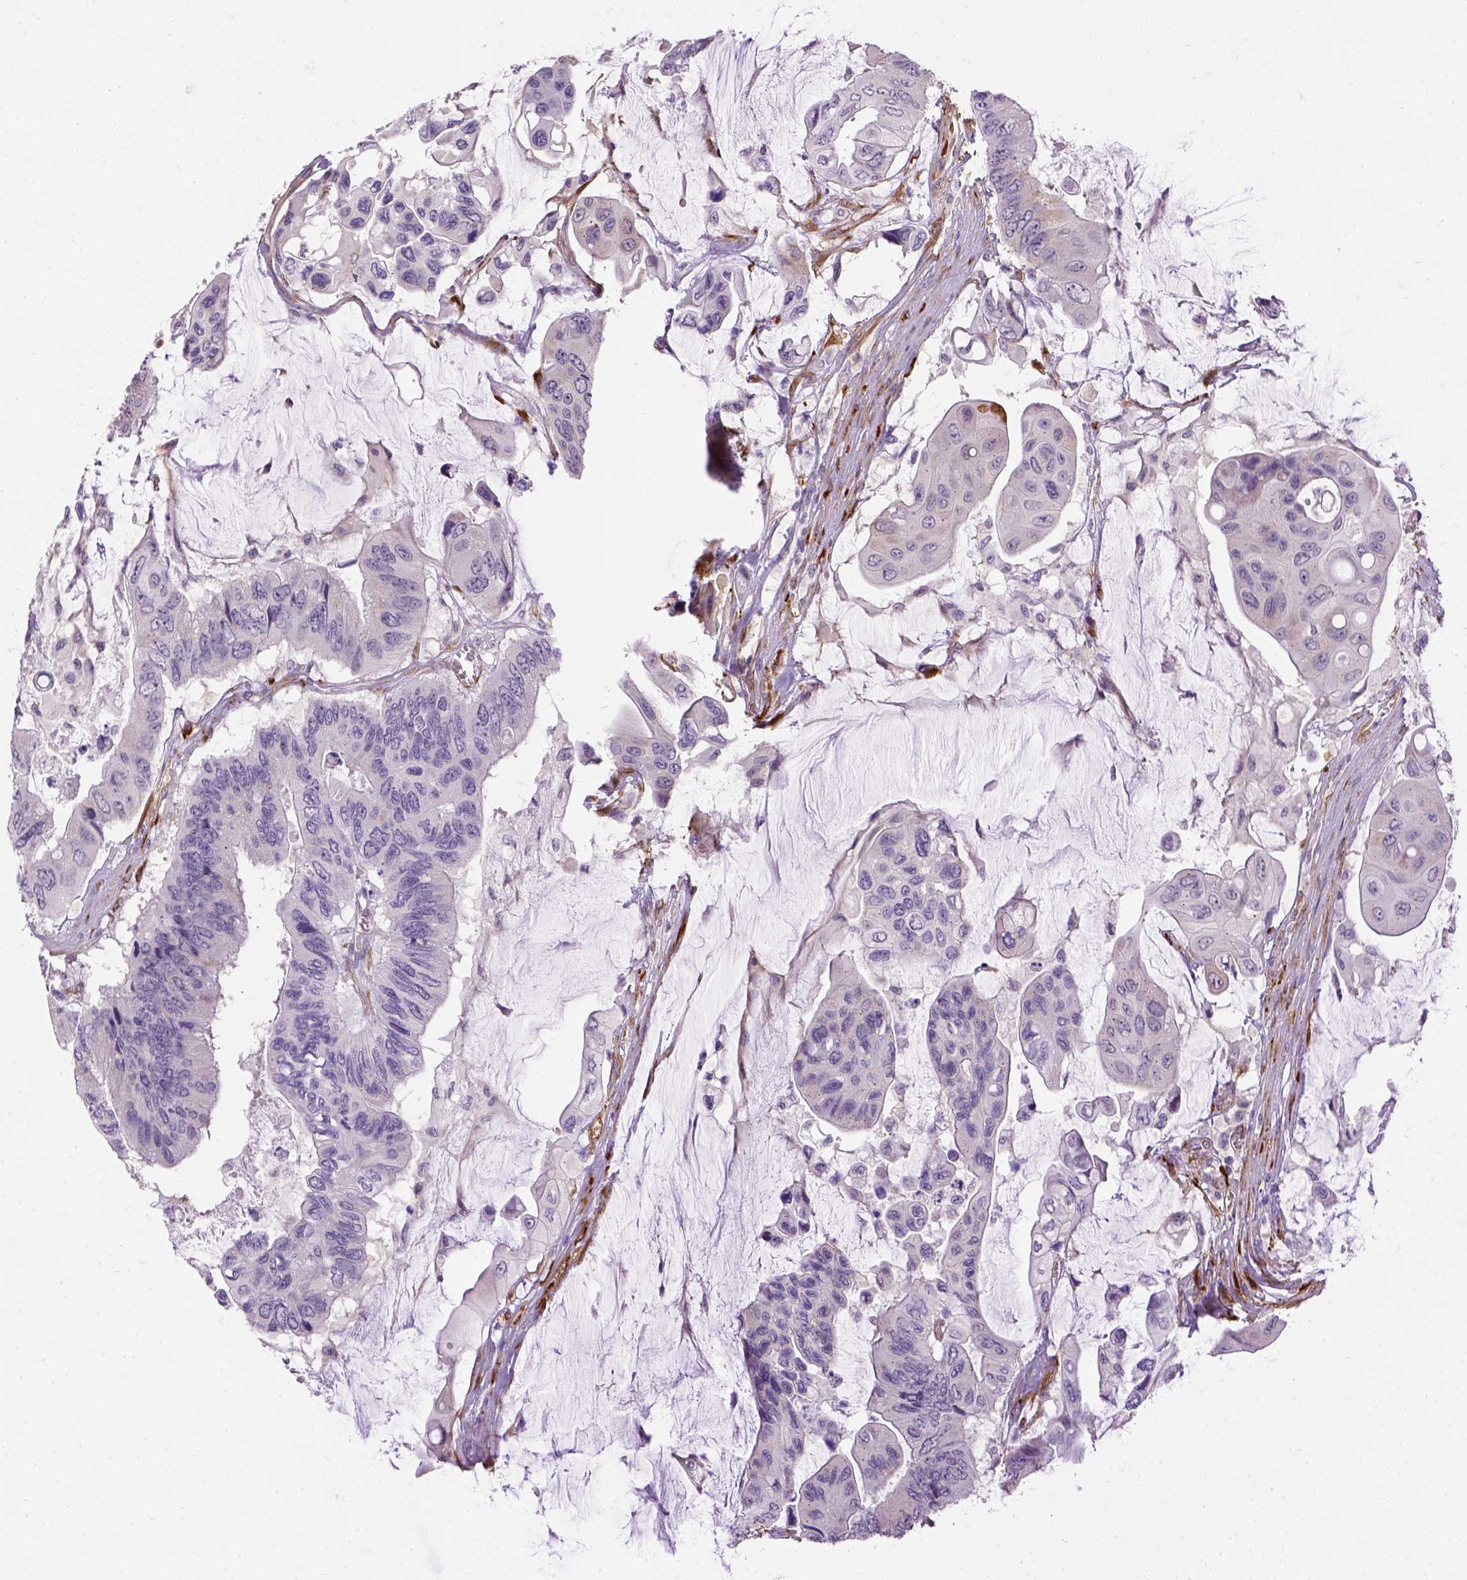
{"staining": {"intensity": "negative", "quantity": "none", "location": "none"}, "tissue": "colorectal cancer", "cell_type": "Tumor cells", "image_type": "cancer", "snomed": [{"axis": "morphology", "description": "Adenocarcinoma, NOS"}, {"axis": "topography", "description": "Rectum"}], "caption": "Immunohistochemistry (IHC) photomicrograph of human colorectal cancer (adenocarcinoma) stained for a protein (brown), which exhibits no staining in tumor cells.", "gene": "KAZN", "patient": {"sex": "male", "age": 63}}